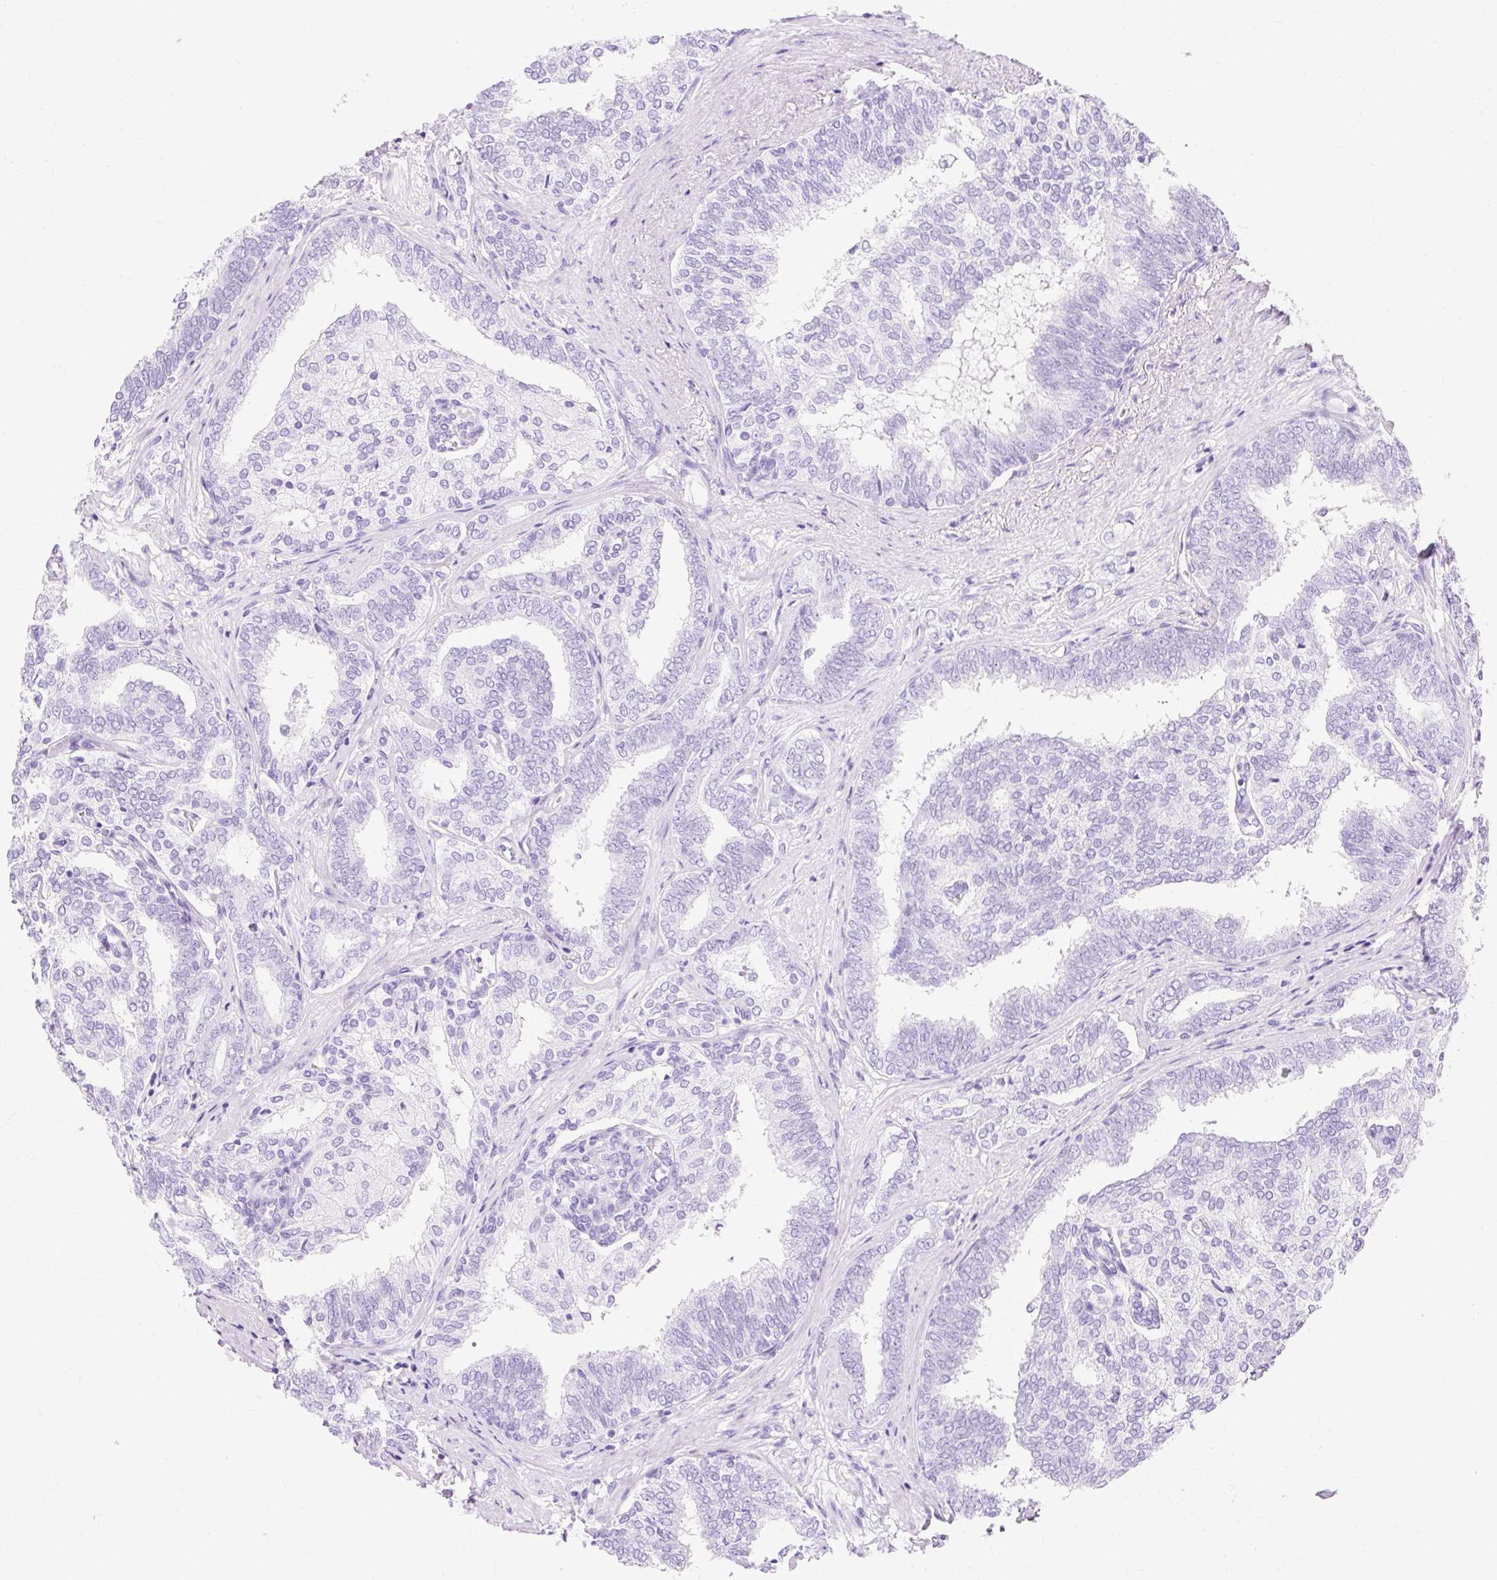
{"staining": {"intensity": "negative", "quantity": "none", "location": "none"}, "tissue": "prostate cancer", "cell_type": "Tumor cells", "image_type": "cancer", "snomed": [{"axis": "morphology", "description": "Adenocarcinoma, High grade"}, {"axis": "topography", "description": "Prostate"}], "caption": "High power microscopy histopathology image of an IHC micrograph of prostate cancer (high-grade adenocarcinoma), revealing no significant expression in tumor cells. The staining is performed using DAB brown chromogen with nuclei counter-stained in using hematoxylin.", "gene": "MBP", "patient": {"sex": "male", "age": 72}}